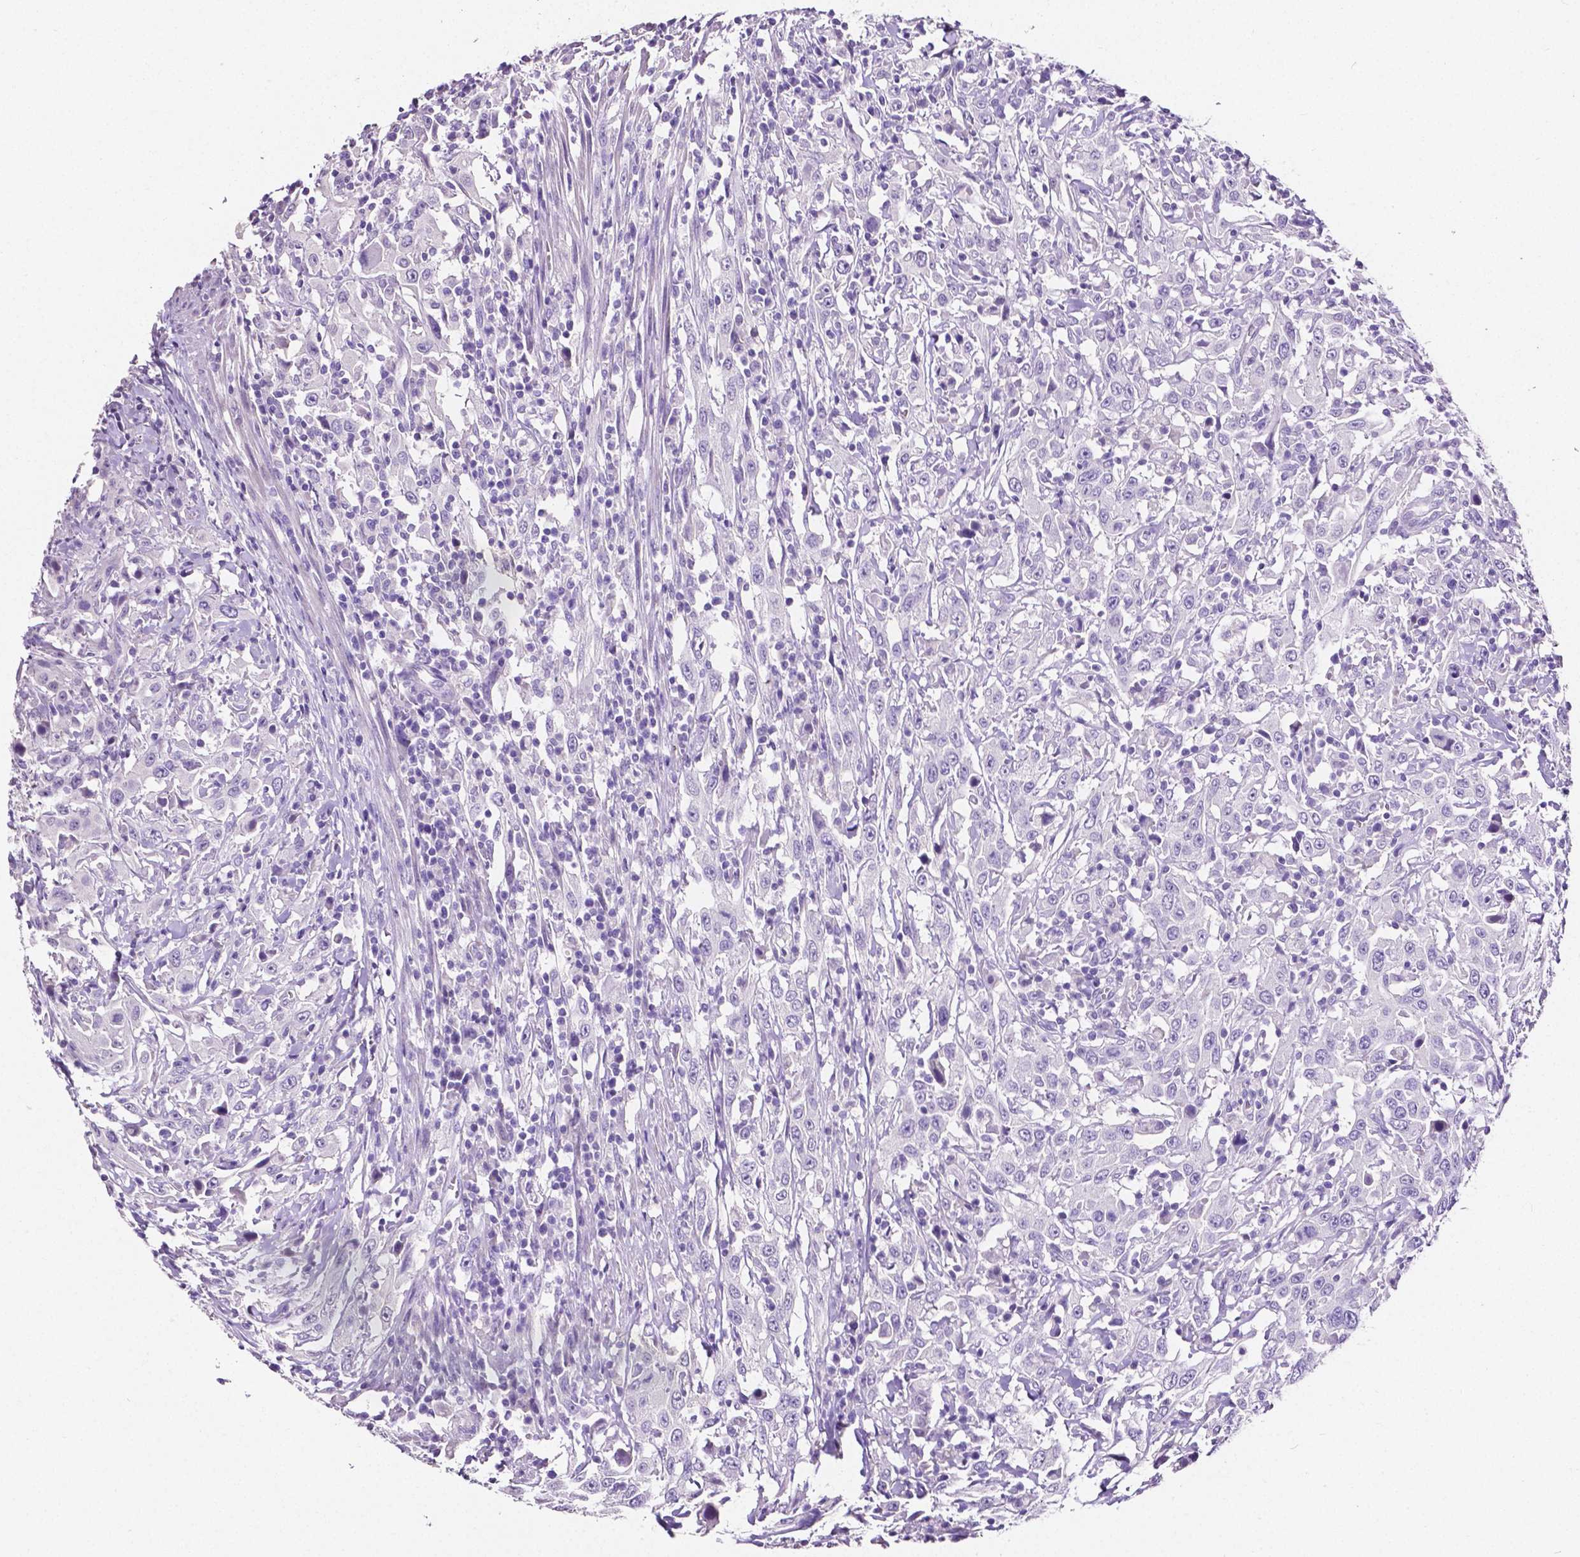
{"staining": {"intensity": "negative", "quantity": "none", "location": "none"}, "tissue": "urothelial cancer", "cell_type": "Tumor cells", "image_type": "cancer", "snomed": [{"axis": "morphology", "description": "Urothelial carcinoma, High grade"}, {"axis": "topography", "description": "Urinary bladder"}], "caption": "An image of human urothelial cancer is negative for staining in tumor cells.", "gene": "SLC22A2", "patient": {"sex": "male", "age": 61}}